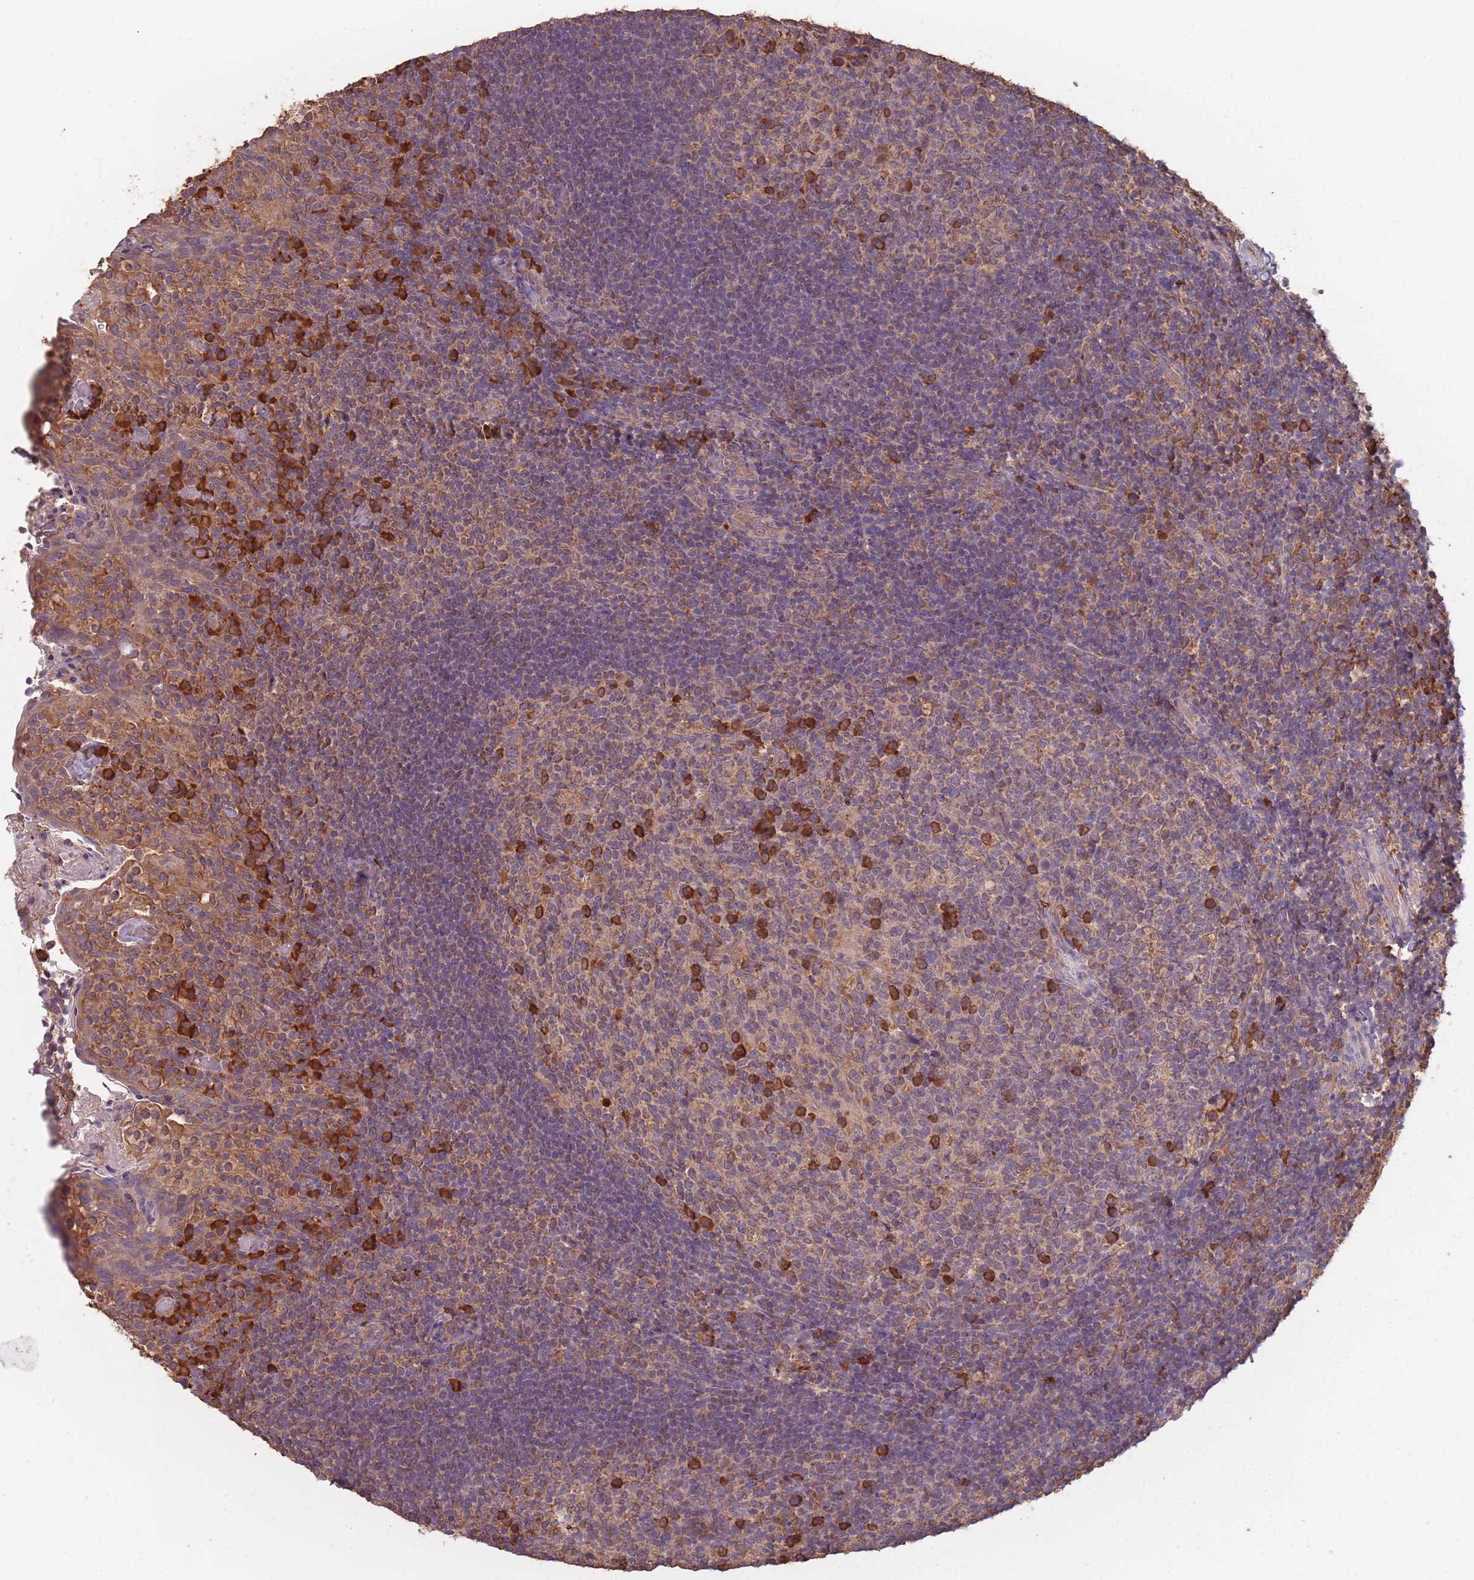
{"staining": {"intensity": "strong", "quantity": "<25%", "location": "cytoplasmic/membranous"}, "tissue": "tonsil", "cell_type": "Germinal center cells", "image_type": "normal", "snomed": [{"axis": "morphology", "description": "Normal tissue, NOS"}, {"axis": "topography", "description": "Tonsil"}], "caption": "This is an image of IHC staining of benign tonsil, which shows strong staining in the cytoplasmic/membranous of germinal center cells.", "gene": "SANBR", "patient": {"sex": "female", "age": 10}}